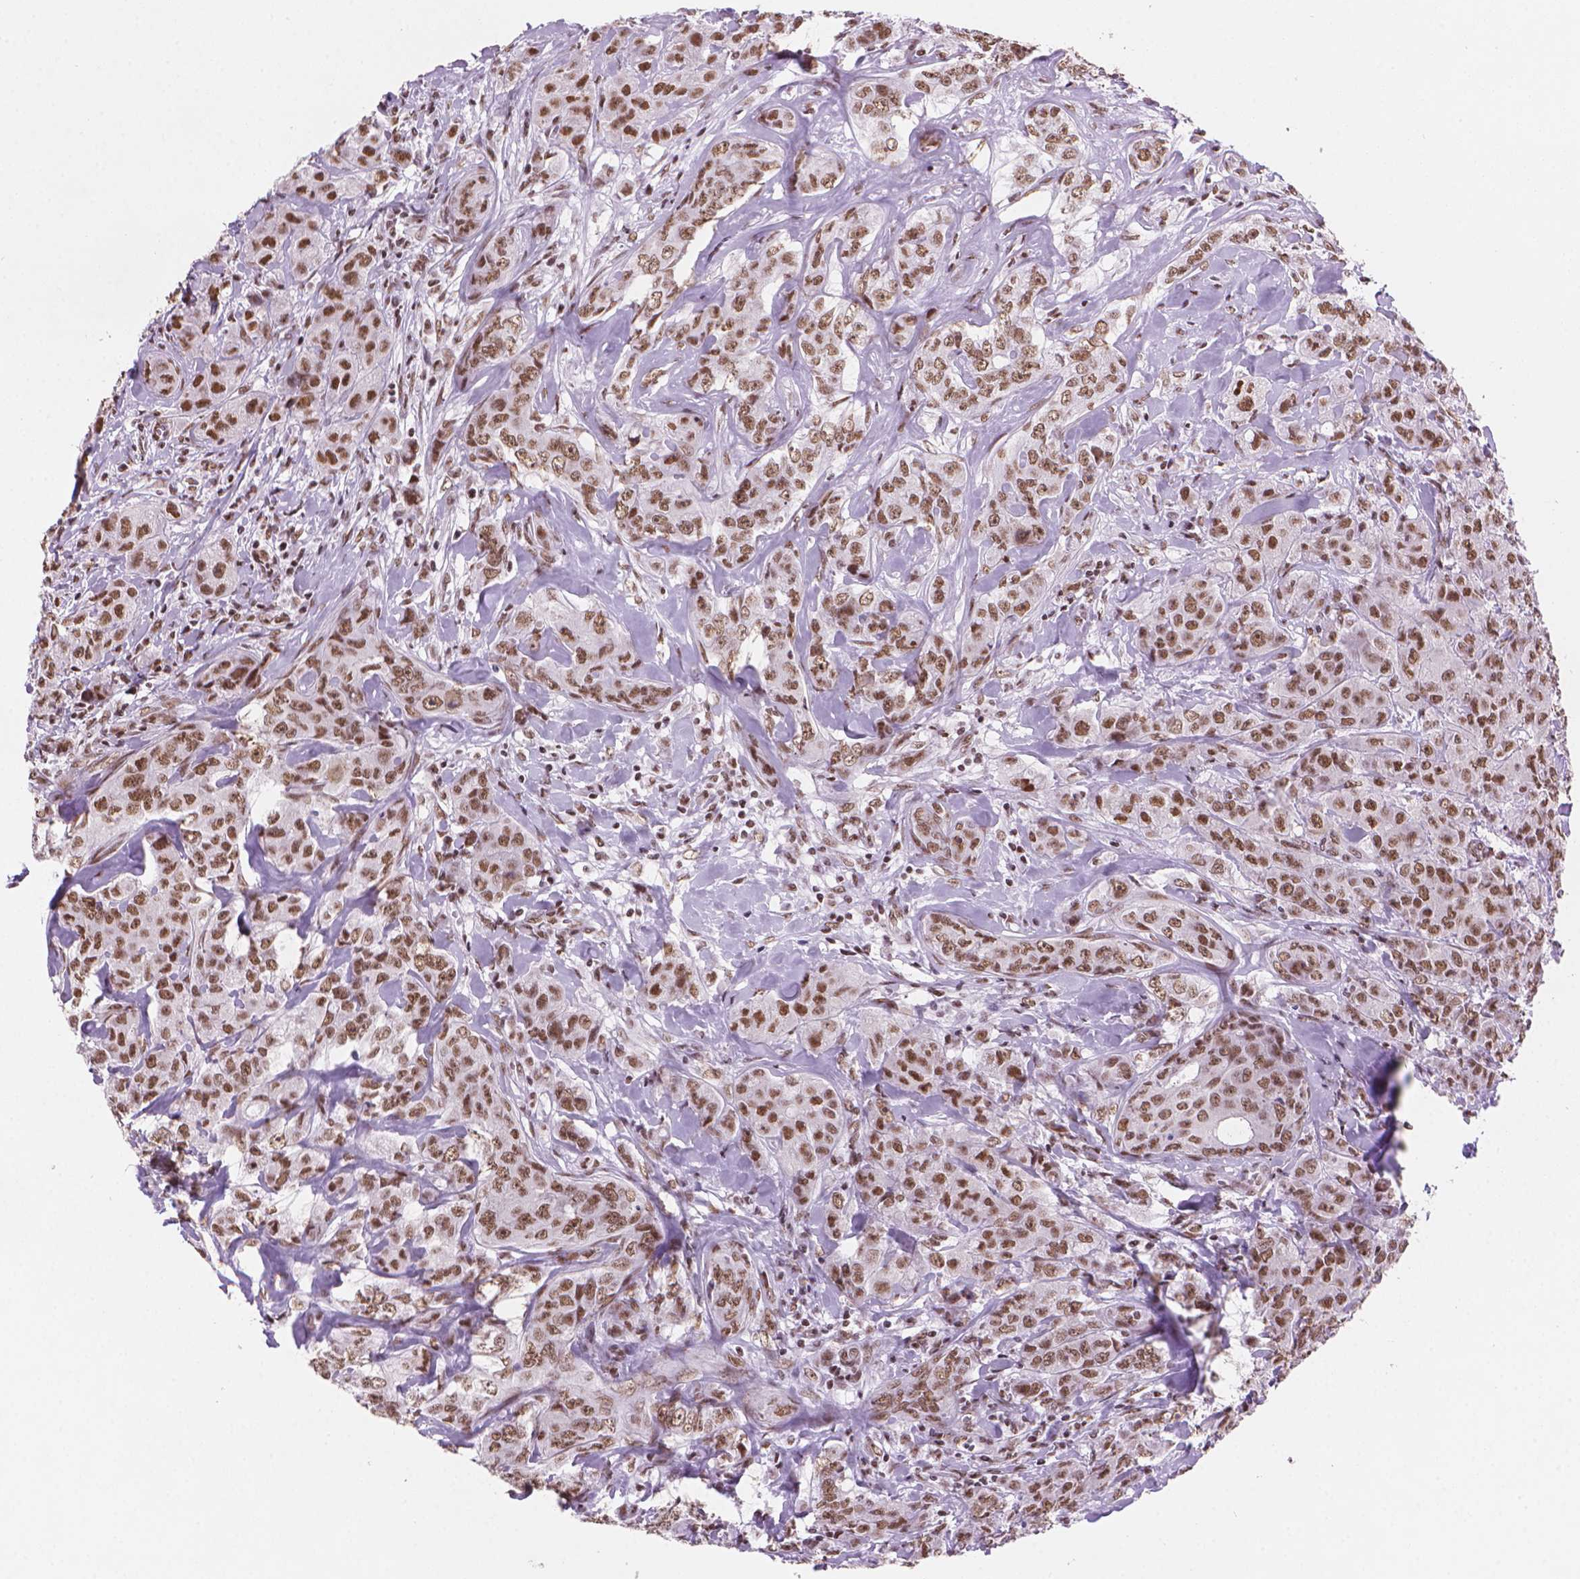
{"staining": {"intensity": "moderate", "quantity": ">75%", "location": "nuclear"}, "tissue": "breast cancer", "cell_type": "Tumor cells", "image_type": "cancer", "snomed": [{"axis": "morphology", "description": "Duct carcinoma"}, {"axis": "topography", "description": "Breast"}], "caption": "Breast cancer stained for a protein (brown) shows moderate nuclear positive expression in about >75% of tumor cells.", "gene": "RPA4", "patient": {"sex": "female", "age": 43}}